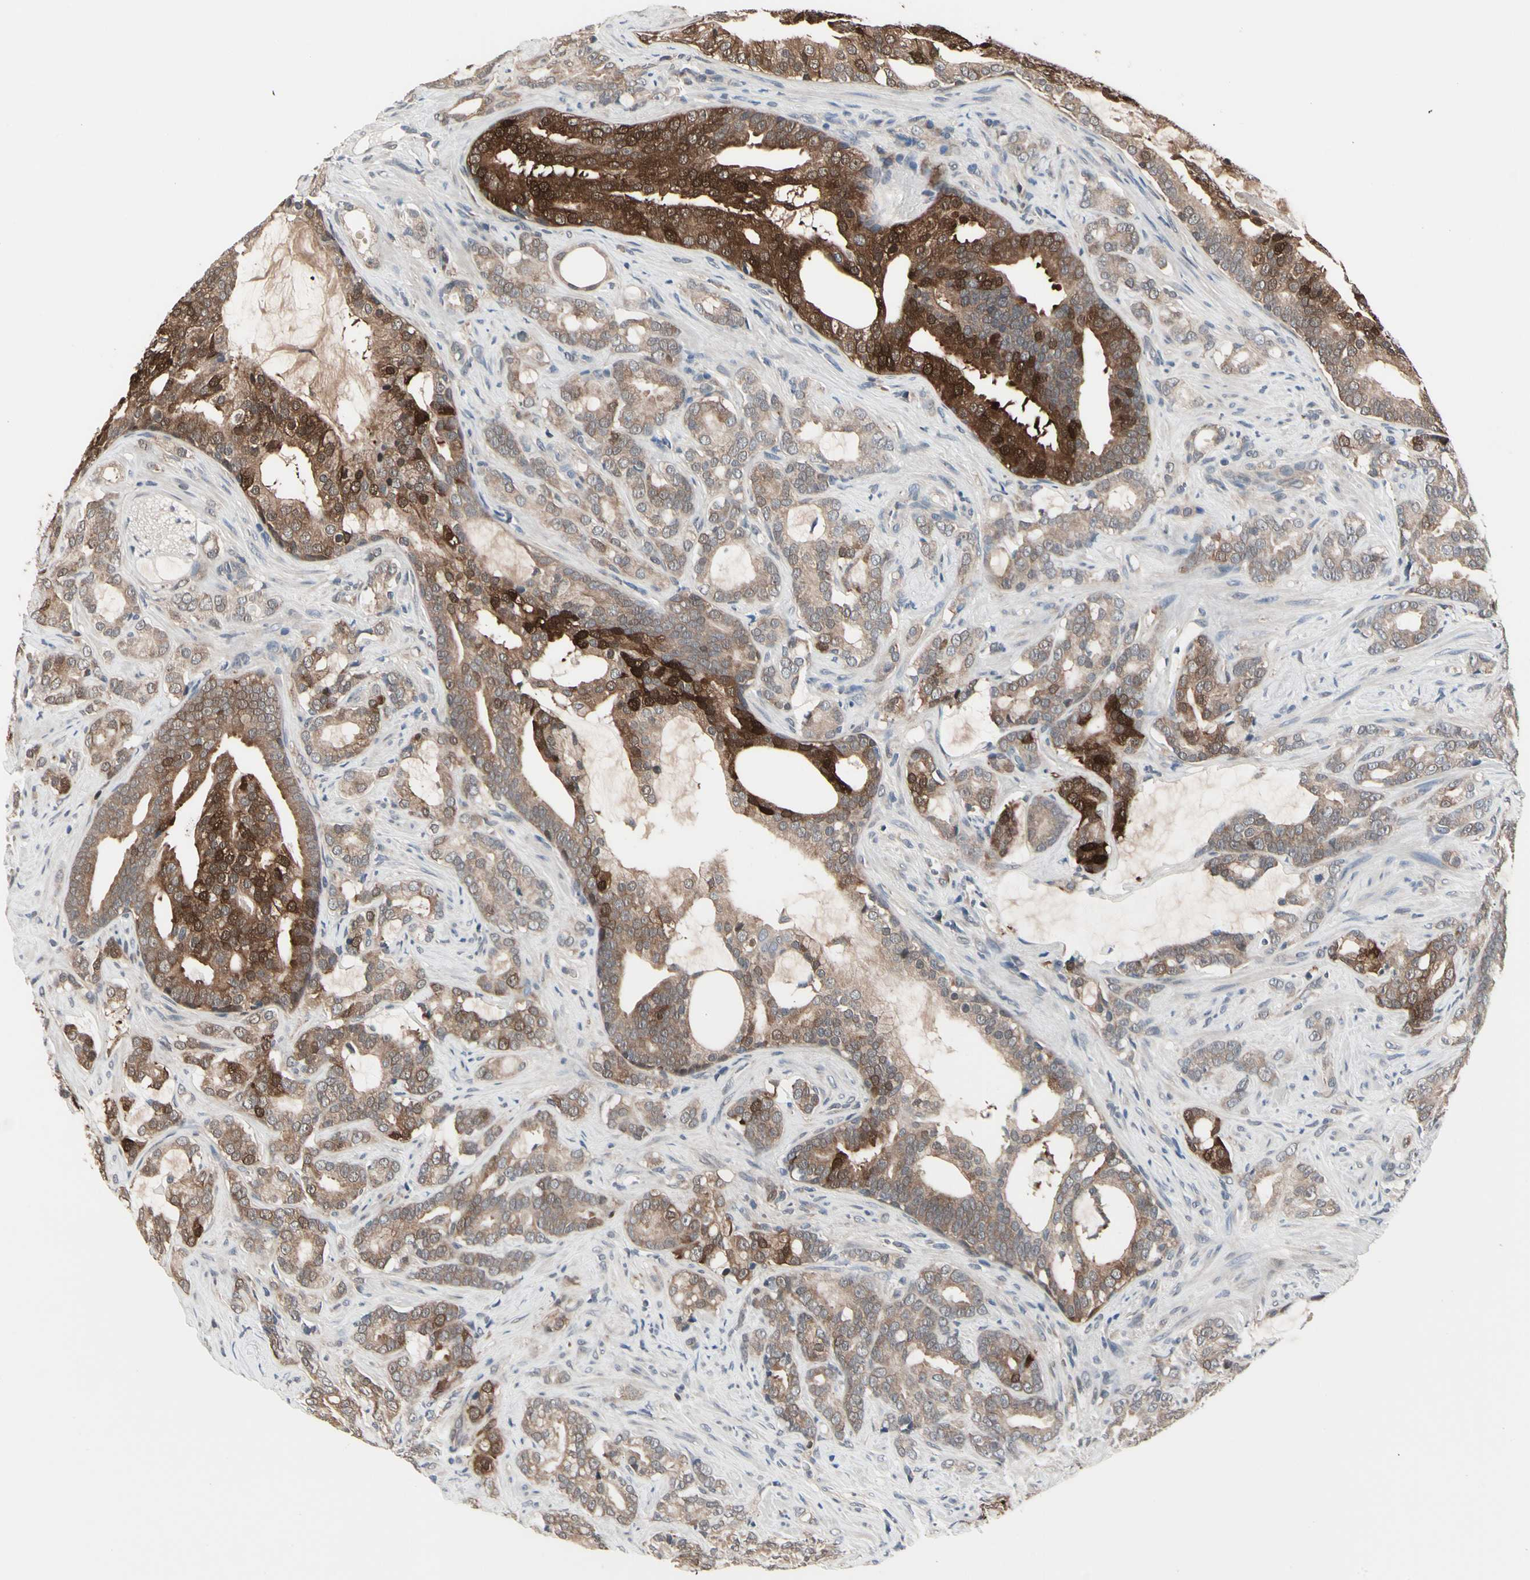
{"staining": {"intensity": "moderate", "quantity": ">75%", "location": "cytoplasmic/membranous,nuclear"}, "tissue": "prostate cancer", "cell_type": "Tumor cells", "image_type": "cancer", "snomed": [{"axis": "morphology", "description": "Adenocarcinoma, Low grade"}, {"axis": "topography", "description": "Prostate"}], "caption": "An immunohistochemistry image of neoplastic tissue is shown. Protein staining in brown labels moderate cytoplasmic/membranous and nuclear positivity in prostate adenocarcinoma (low-grade) within tumor cells.", "gene": "PRDX6", "patient": {"sex": "male", "age": 58}}